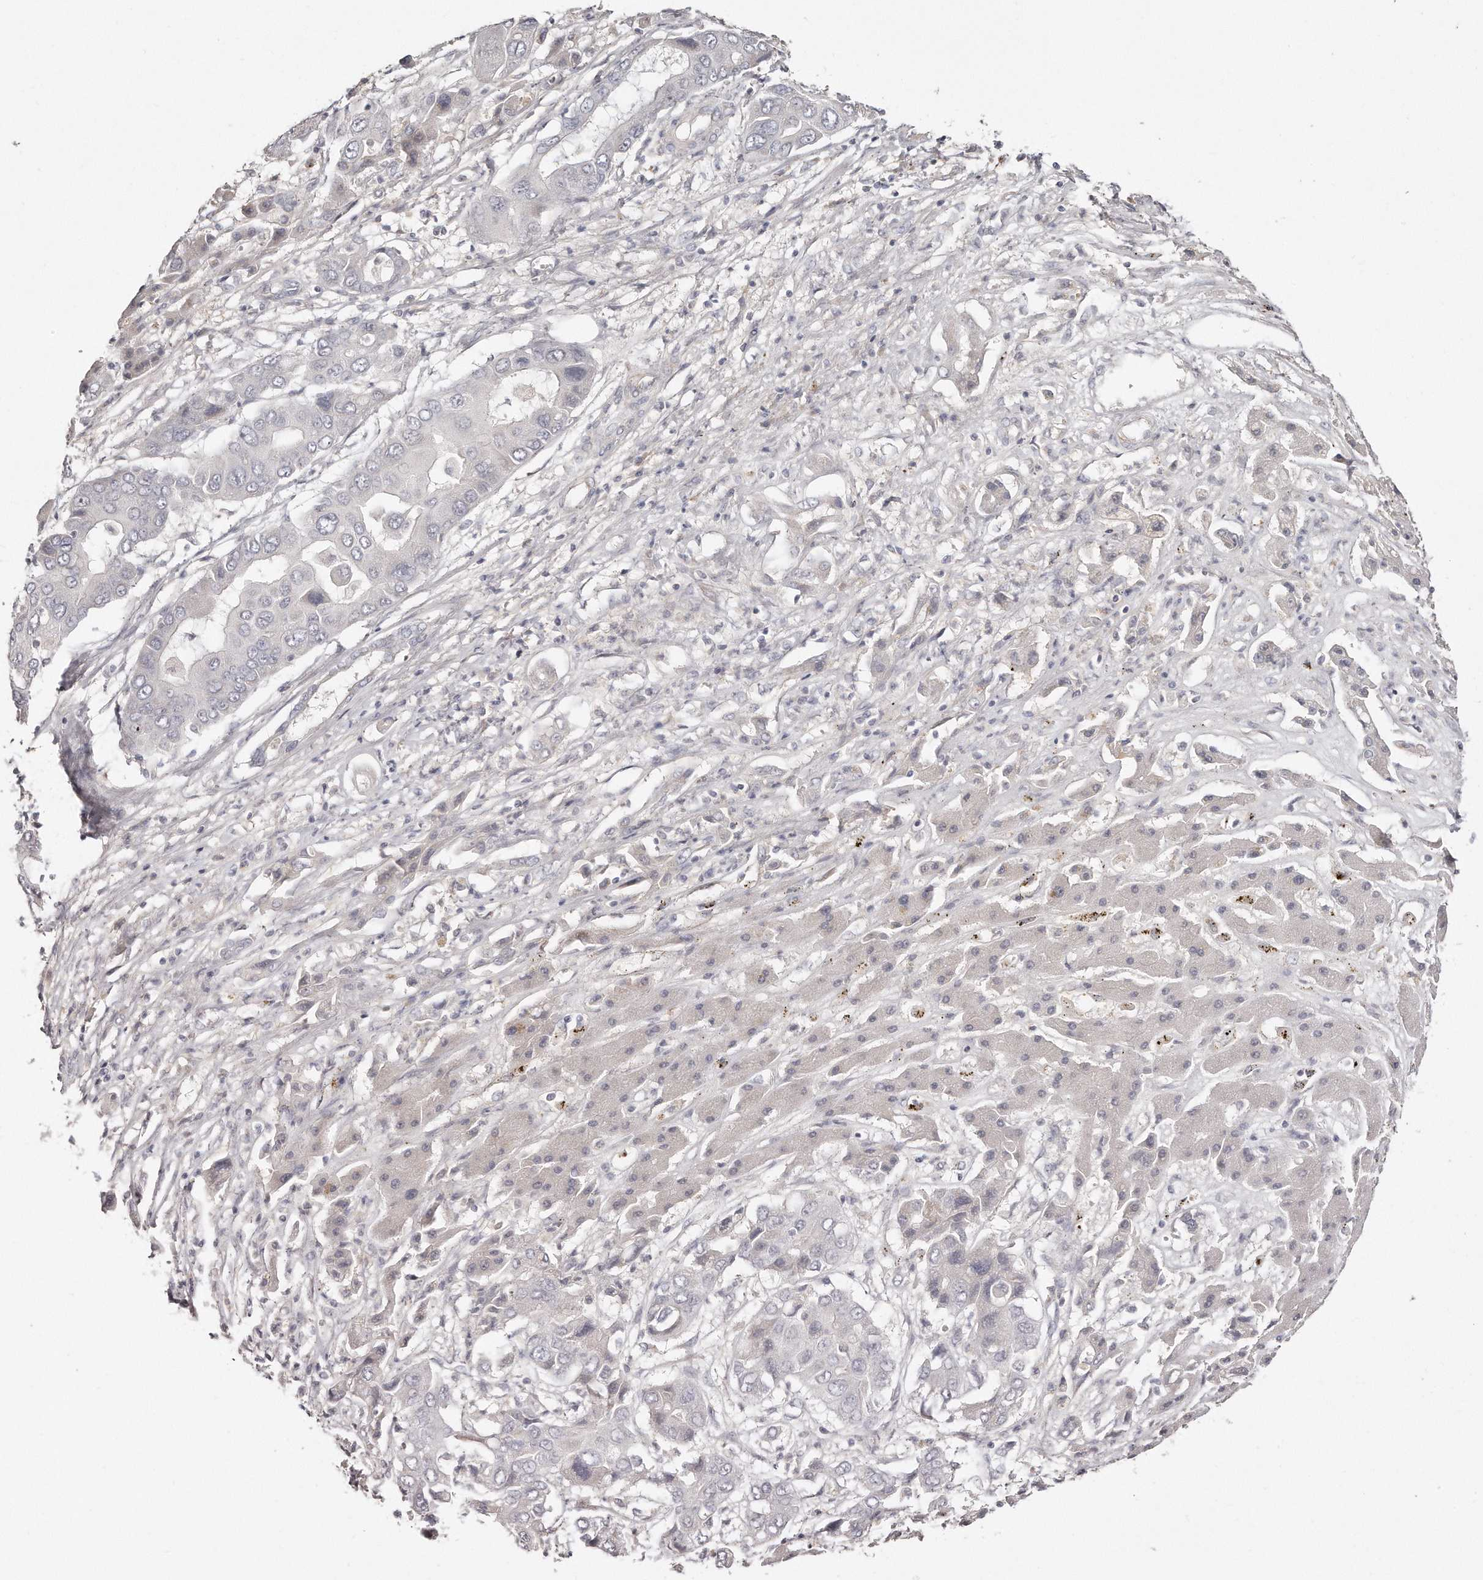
{"staining": {"intensity": "negative", "quantity": "none", "location": "none"}, "tissue": "liver cancer", "cell_type": "Tumor cells", "image_type": "cancer", "snomed": [{"axis": "morphology", "description": "Cholangiocarcinoma"}, {"axis": "topography", "description": "Liver"}], "caption": "Tumor cells show no significant protein expression in liver cholangiocarcinoma.", "gene": "TTLL4", "patient": {"sex": "male", "age": 67}}